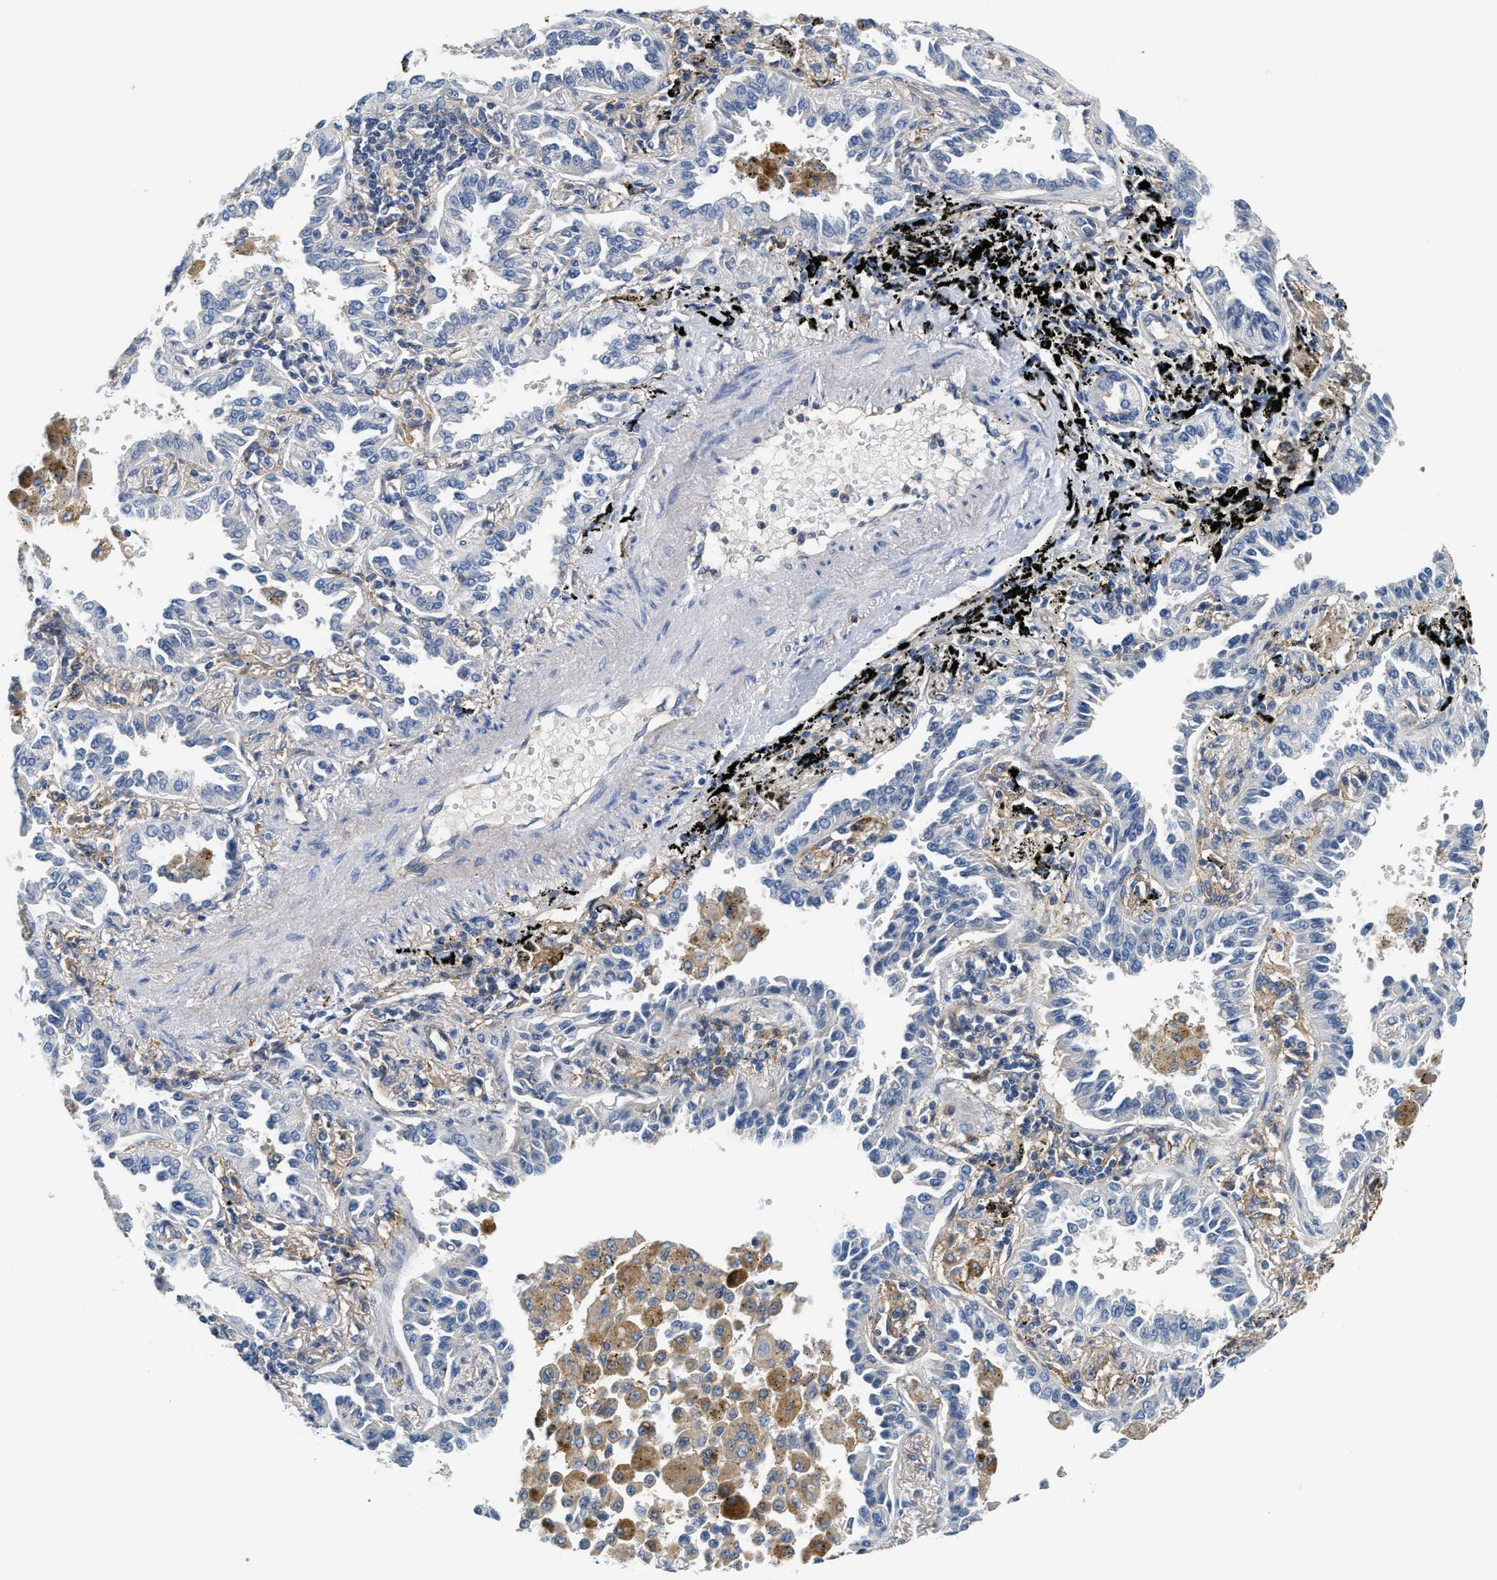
{"staining": {"intensity": "negative", "quantity": "none", "location": "none"}, "tissue": "lung cancer", "cell_type": "Tumor cells", "image_type": "cancer", "snomed": [{"axis": "morphology", "description": "Normal tissue, NOS"}, {"axis": "morphology", "description": "Adenocarcinoma, NOS"}, {"axis": "topography", "description": "Lung"}], "caption": "This histopathology image is of lung cancer (adenocarcinoma) stained with immunohistochemistry to label a protein in brown with the nuclei are counter-stained blue. There is no staining in tumor cells. (DAB IHC visualized using brightfield microscopy, high magnification).", "gene": "NSUN7", "patient": {"sex": "male", "age": 59}}